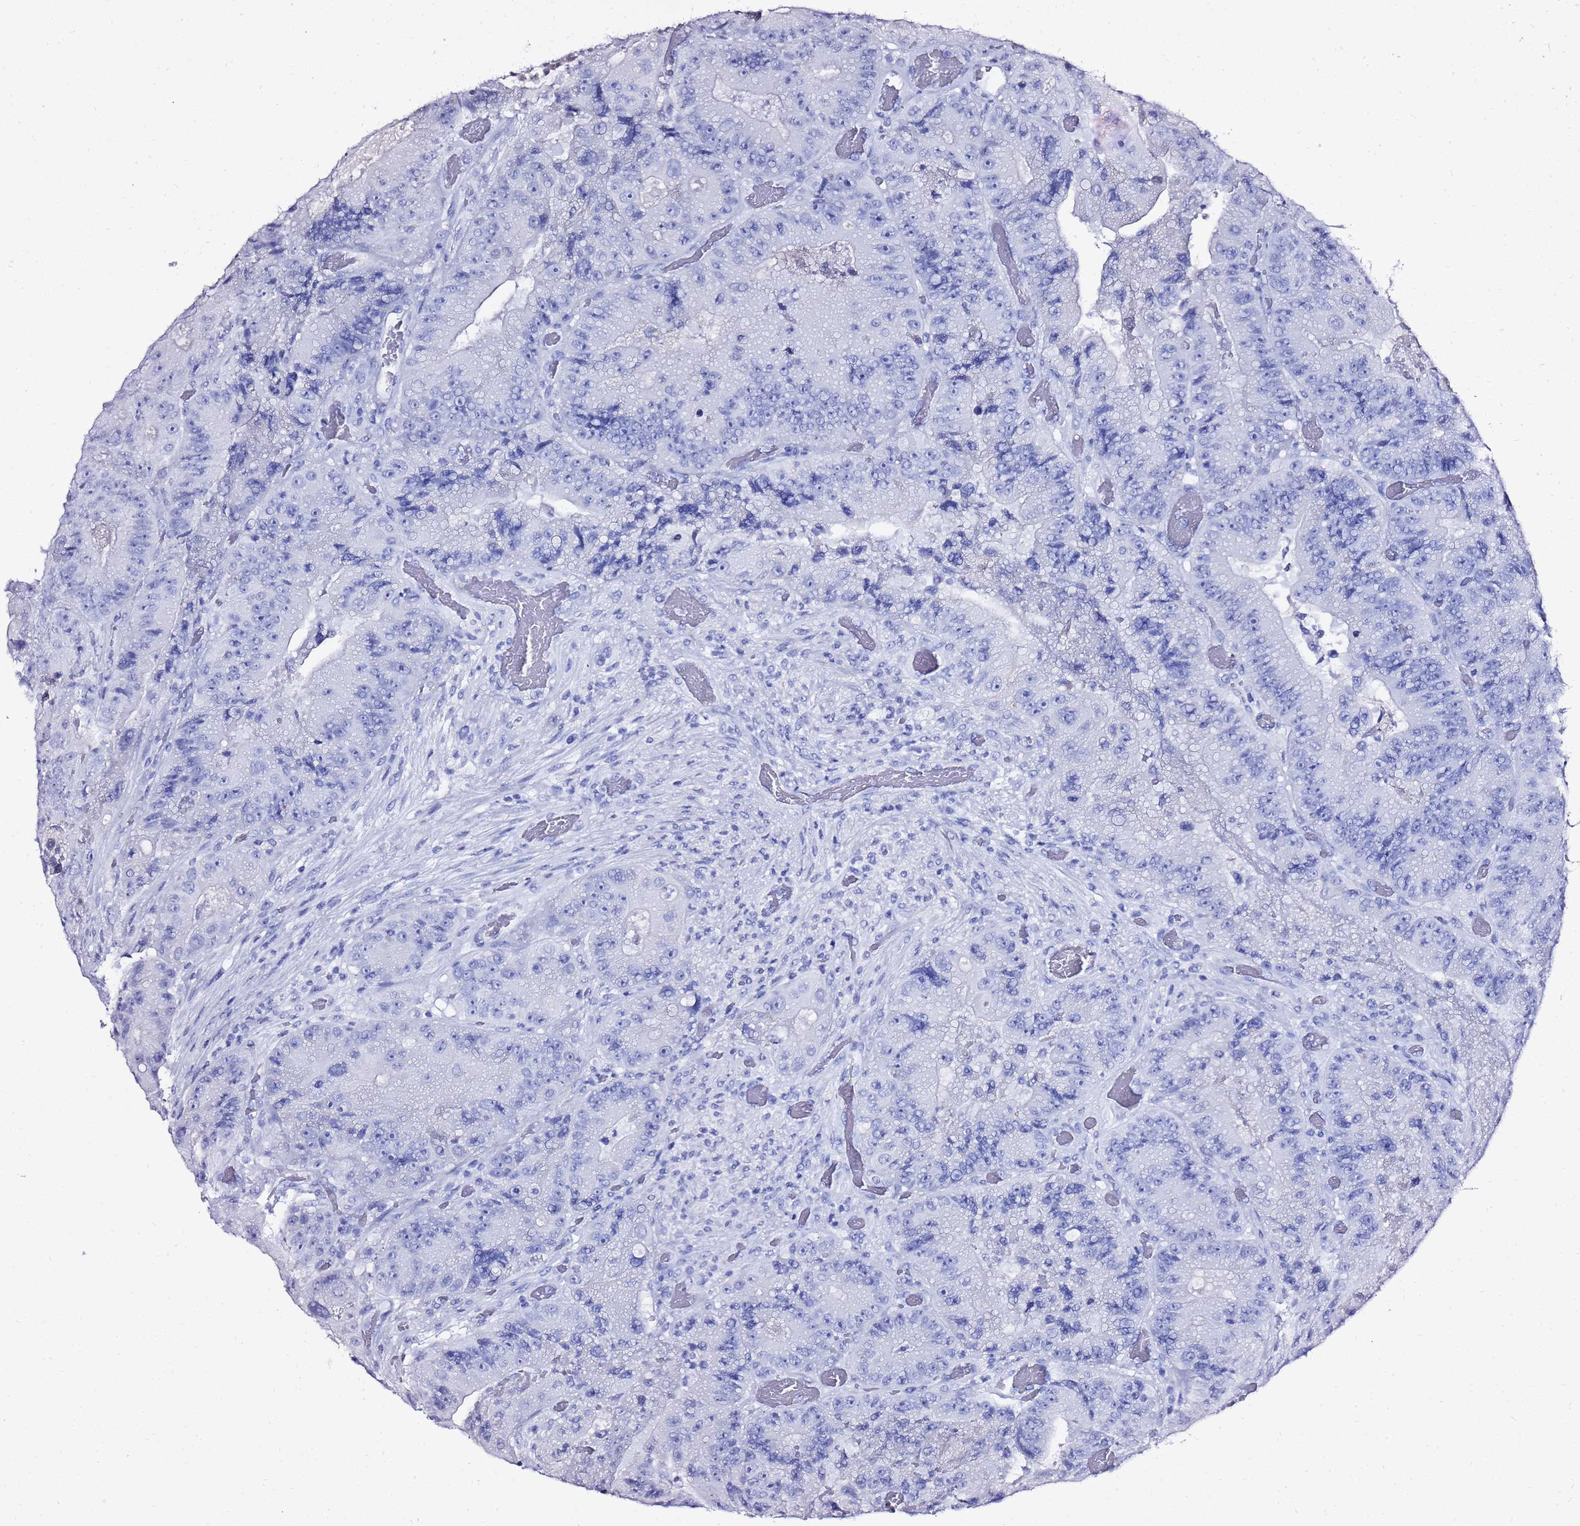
{"staining": {"intensity": "negative", "quantity": "none", "location": "none"}, "tissue": "colorectal cancer", "cell_type": "Tumor cells", "image_type": "cancer", "snomed": [{"axis": "morphology", "description": "Adenocarcinoma, NOS"}, {"axis": "topography", "description": "Colon"}], "caption": "Photomicrograph shows no significant protein expression in tumor cells of colorectal adenocarcinoma.", "gene": "LIPF", "patient": {"sex": "female", "age": 86}}